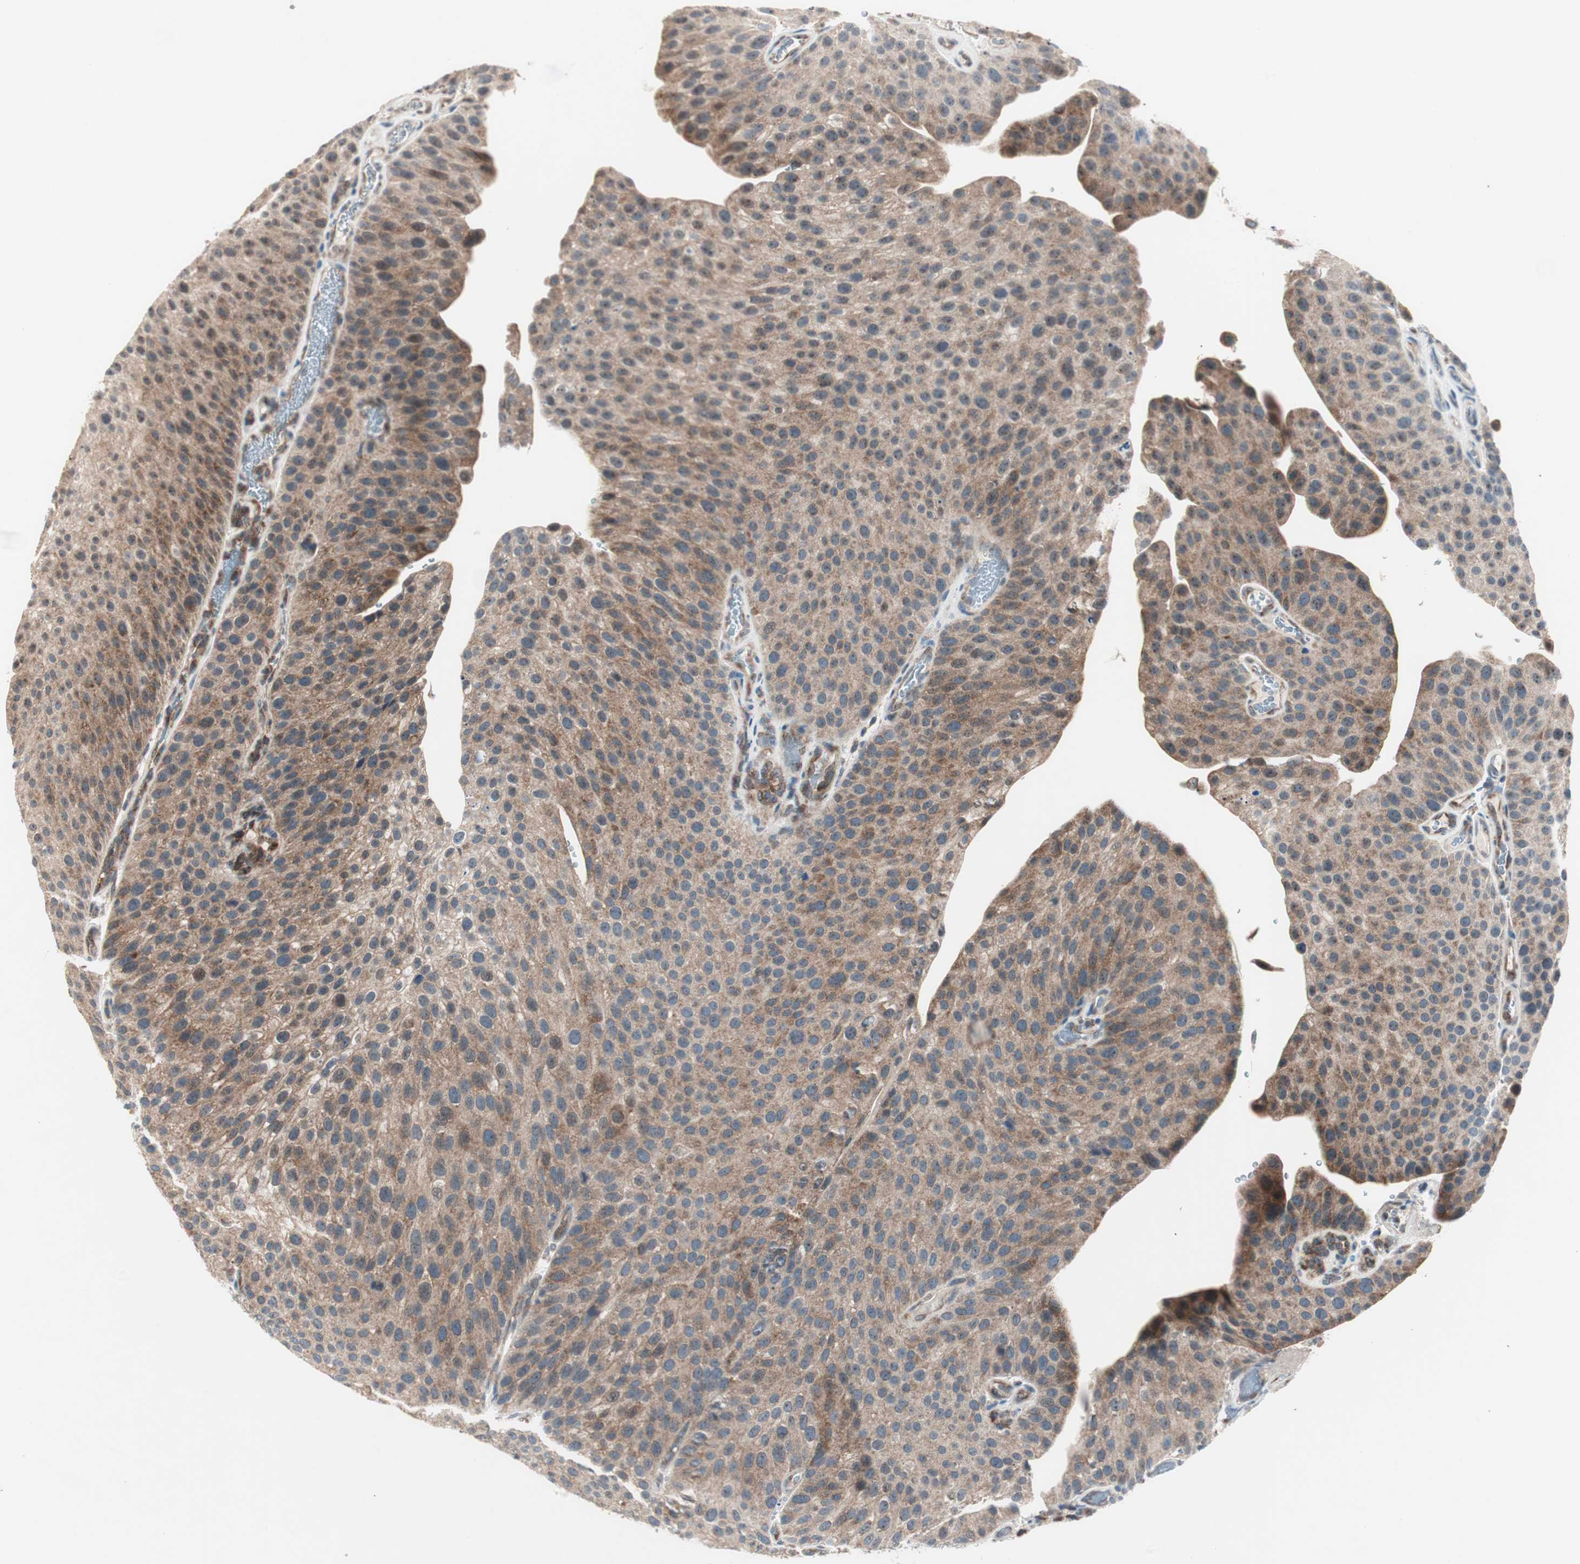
{"staining": {"intensity": "moderate", "quantity": ">75%", "location": "cytoplasmic/membranous"}, "tissue": "urothelial cancer", "cell_type": "Tumor cells", "image_type": "cancer", "snomed": [{"axis": "morphology", "description": "Urothelial carcinoma, Low grade"}, {"axis": "topography", "description": "Smooth muscle"}, {"axis": "topography", "description": "Urinary bladder"}], "caption": "Human urothelial cancer stained with a brown dye reveals moderate cytoplasmic/membranous positive expression in about >75% of tumor cells.", "gene": "CCL14", "patient": {"sex": "male", "age": 60}}